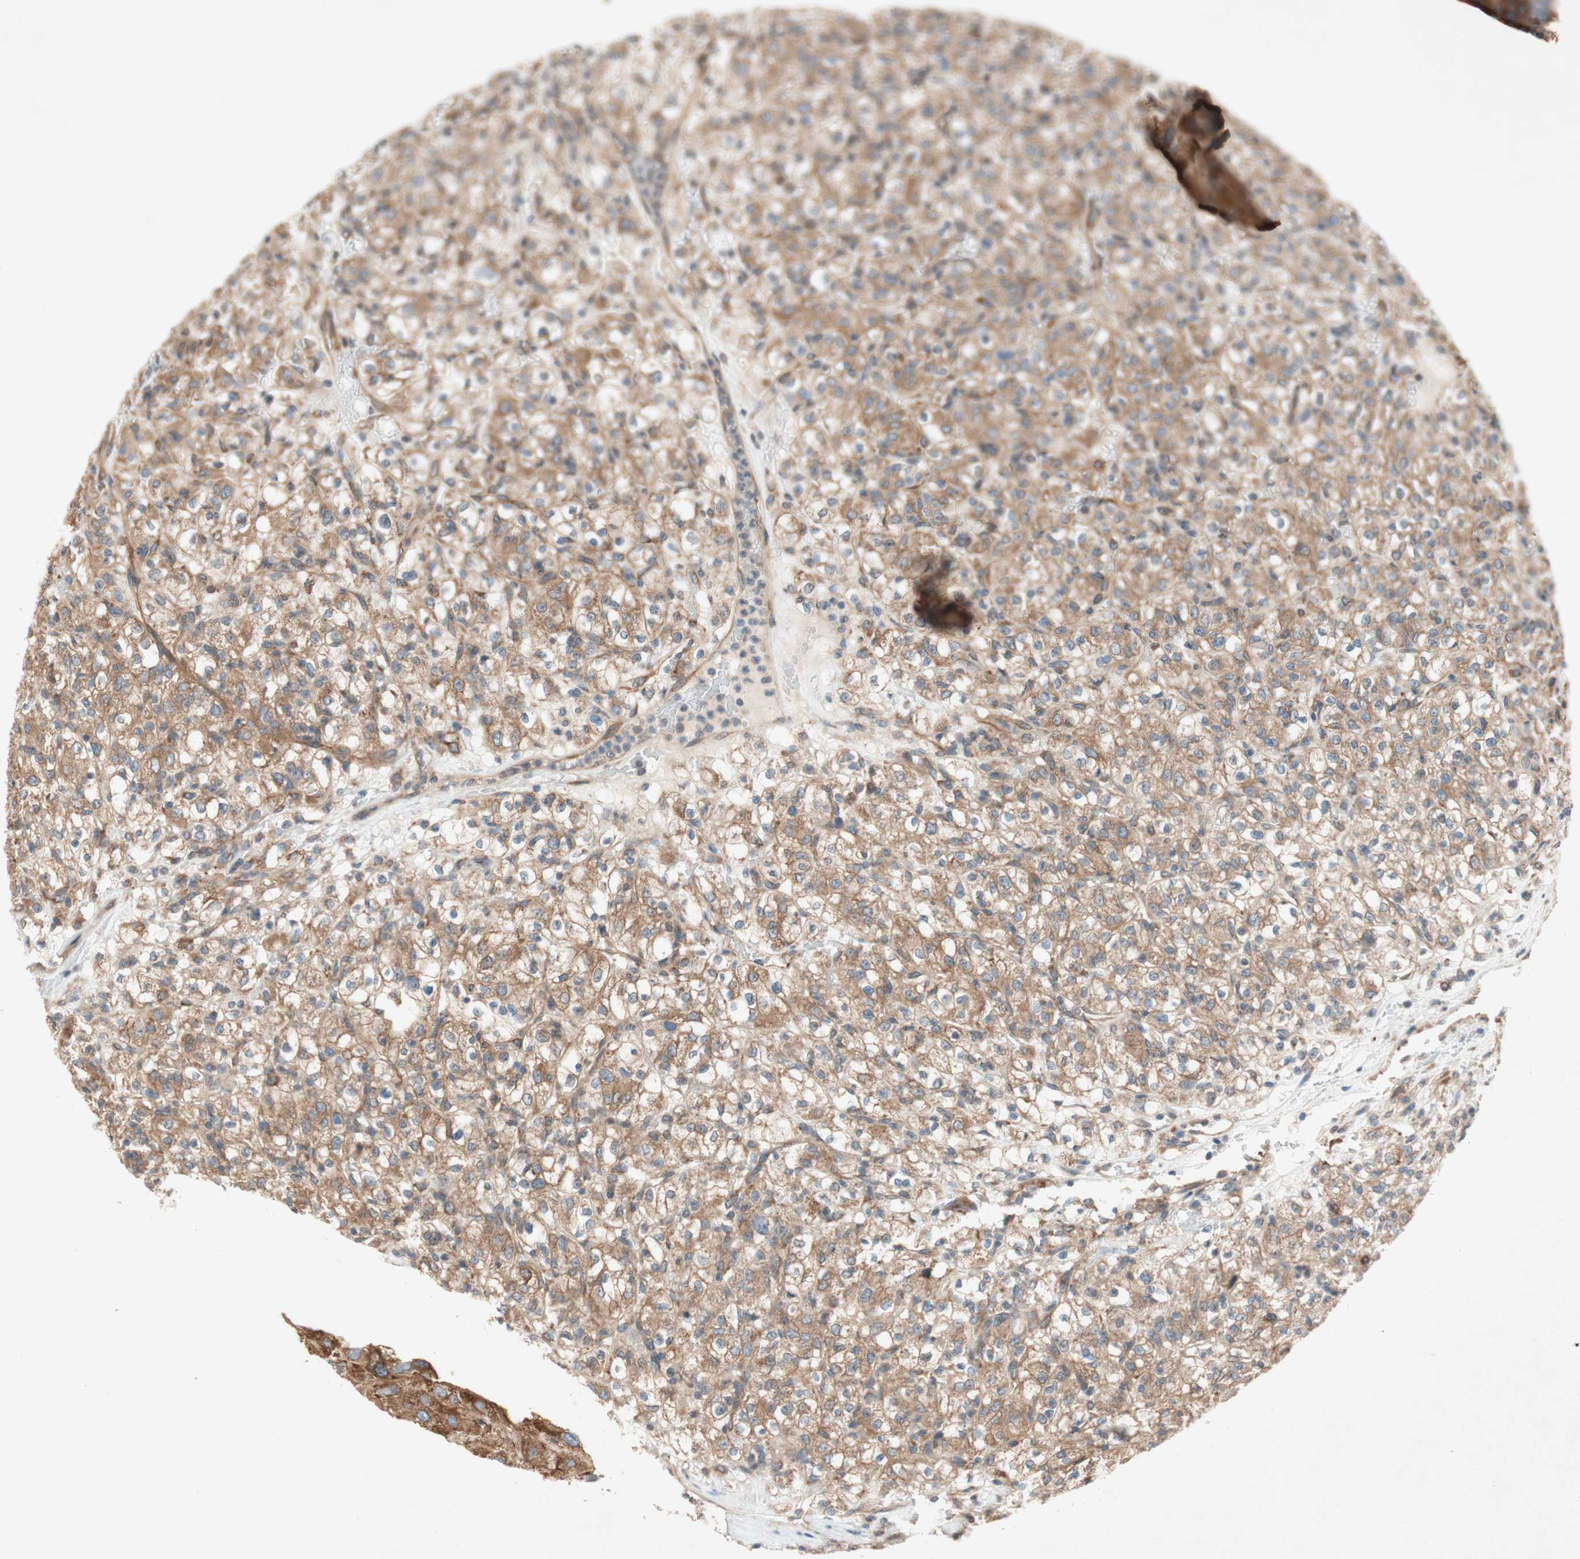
{"staining": {"intensity": "moderate", "quantity": ">75%", "location": "cytoplasmic/membranous"}, "tissue": "renal cancer", "cell_type": "Tumor cells", "image_type": "cancer", "snomed": [{"axis": "morphology", "description": "Normal tissue, NOS"}, {"axis": "morphology", "description": "Adenocarcinoma, NOS"}, {"axis": "topography", "description": "Kidney"}], "caption": "The image displays a brown stain indicating the presence of a protein in the cytoplasmic/membranous of tumor cells in adenocarcinoma (renal). The protein is shown in brown color, while the nuclei are stained blue.", "gene": "SOCS2", "patient": {"sex": "female", "age": 72}}